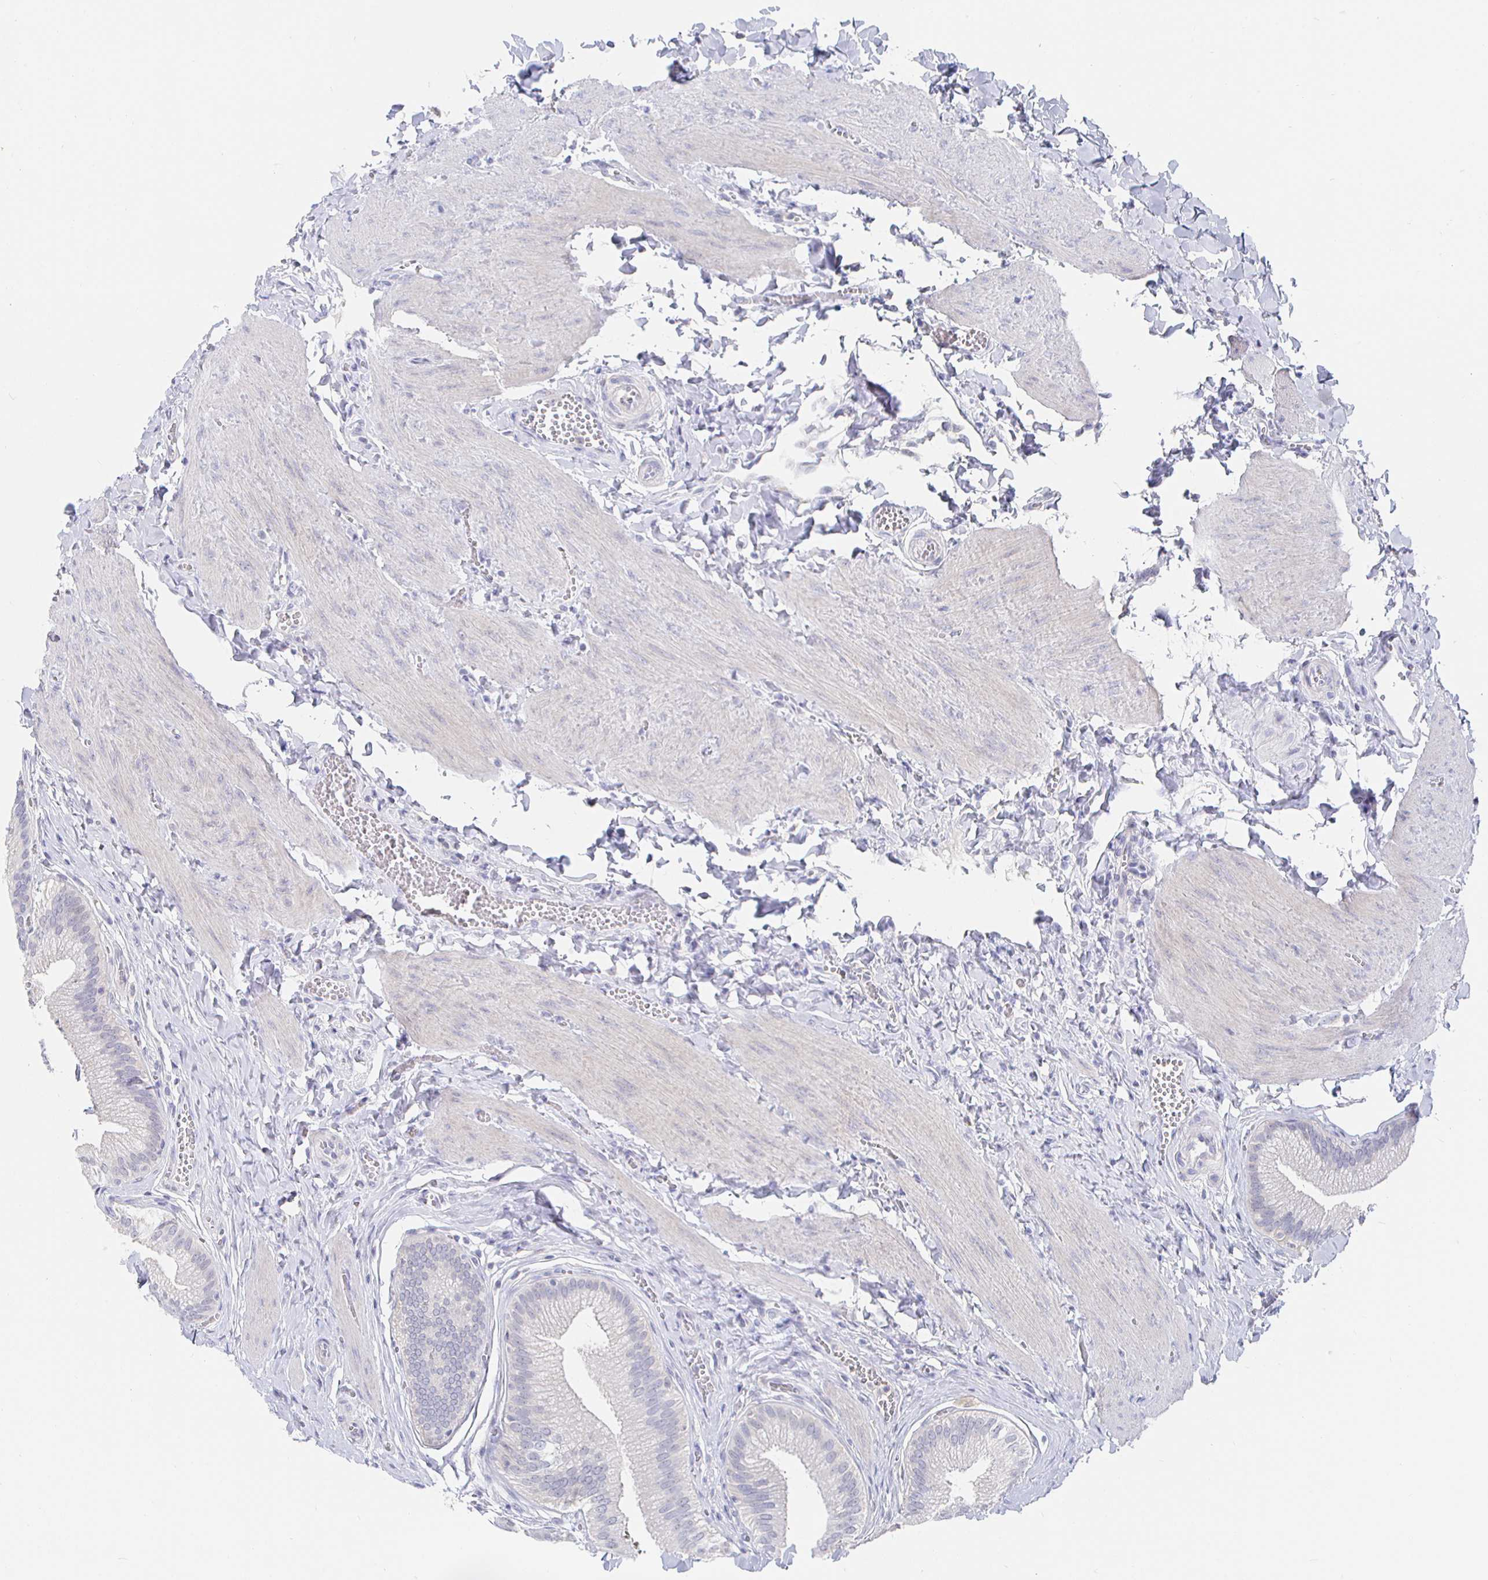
{"staining": {"intensity": "negative", "quantity": "none", "location": "none"}, "tissue": "gallbladder", "cell_type": "Glandular cells", "image_type": "normal", "snomed": [{"axis": "morphology", "description": "Normal tissue, NOS"}, {"axis": "topography", "description": "Gallbladder"}], "caption": "Protein analysis of benign gallbladder shows no significant expression in glandular cells. The staining was performed using DAB (3,3'-diaminobenzidine) to visualize the protein expression in brown, while the nuclei were stained in blue with hematoxylin (Magnification: 20x).", "gene": "LRRC23", "patient": {"sex": "male", "age": 17}}